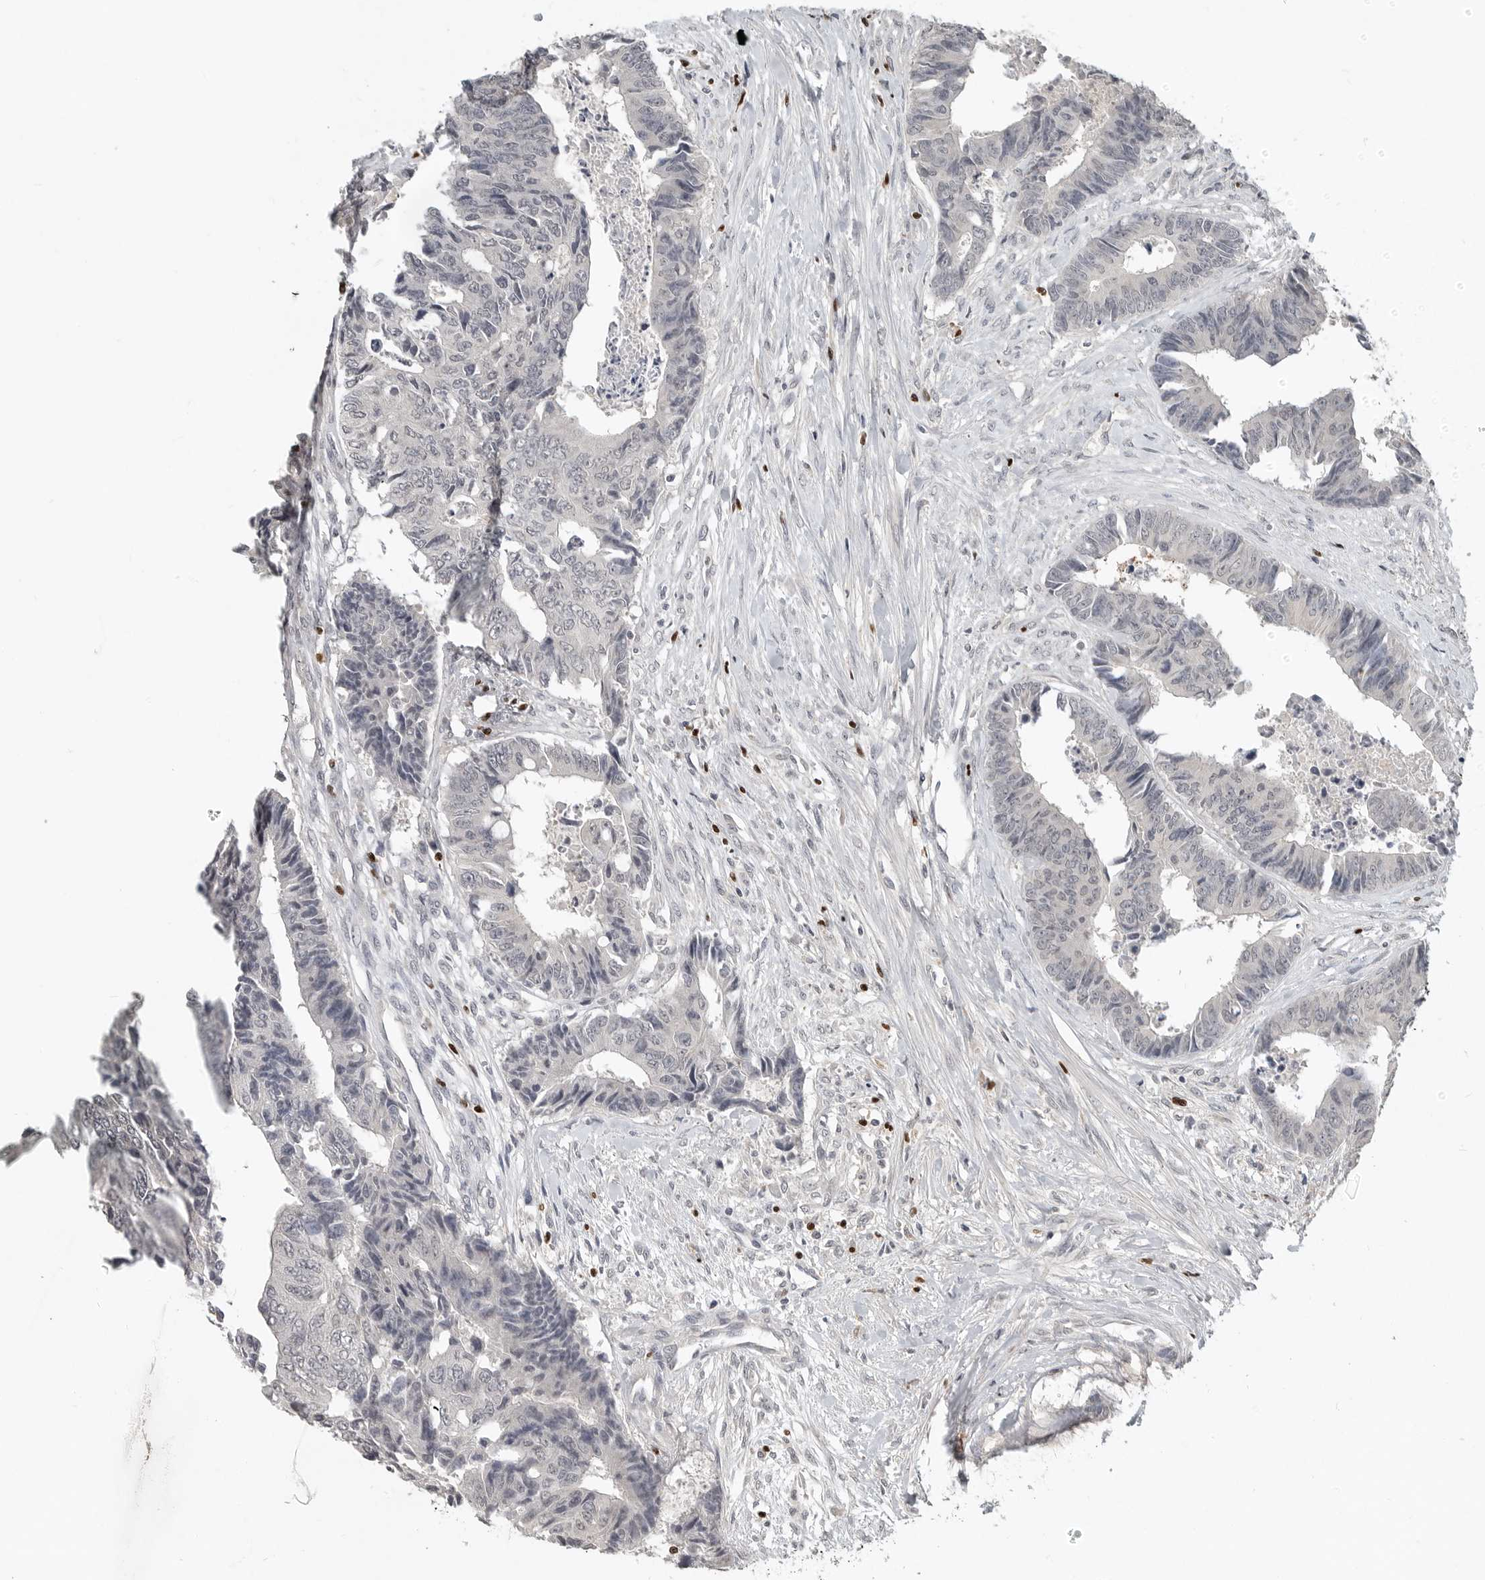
{"staining": {"intensity": "negative", "quantity": "none", "location": "none"}, "tissue": "colorectal cancer", "cell_type": "Tumor cells", "image_type": "cancer", "snomed": [{"axis": "morphology", "description": "Adenocarcinoma, NOS"}, {"axis": "topography", "description": "Rectum"}], "caption": "Micrograph shows no protein positivity in tumor cells of colorectal adenocarcinoma tissue.", "gene": "FOXP3", "patient": {"sex": "male", "age": 84}}